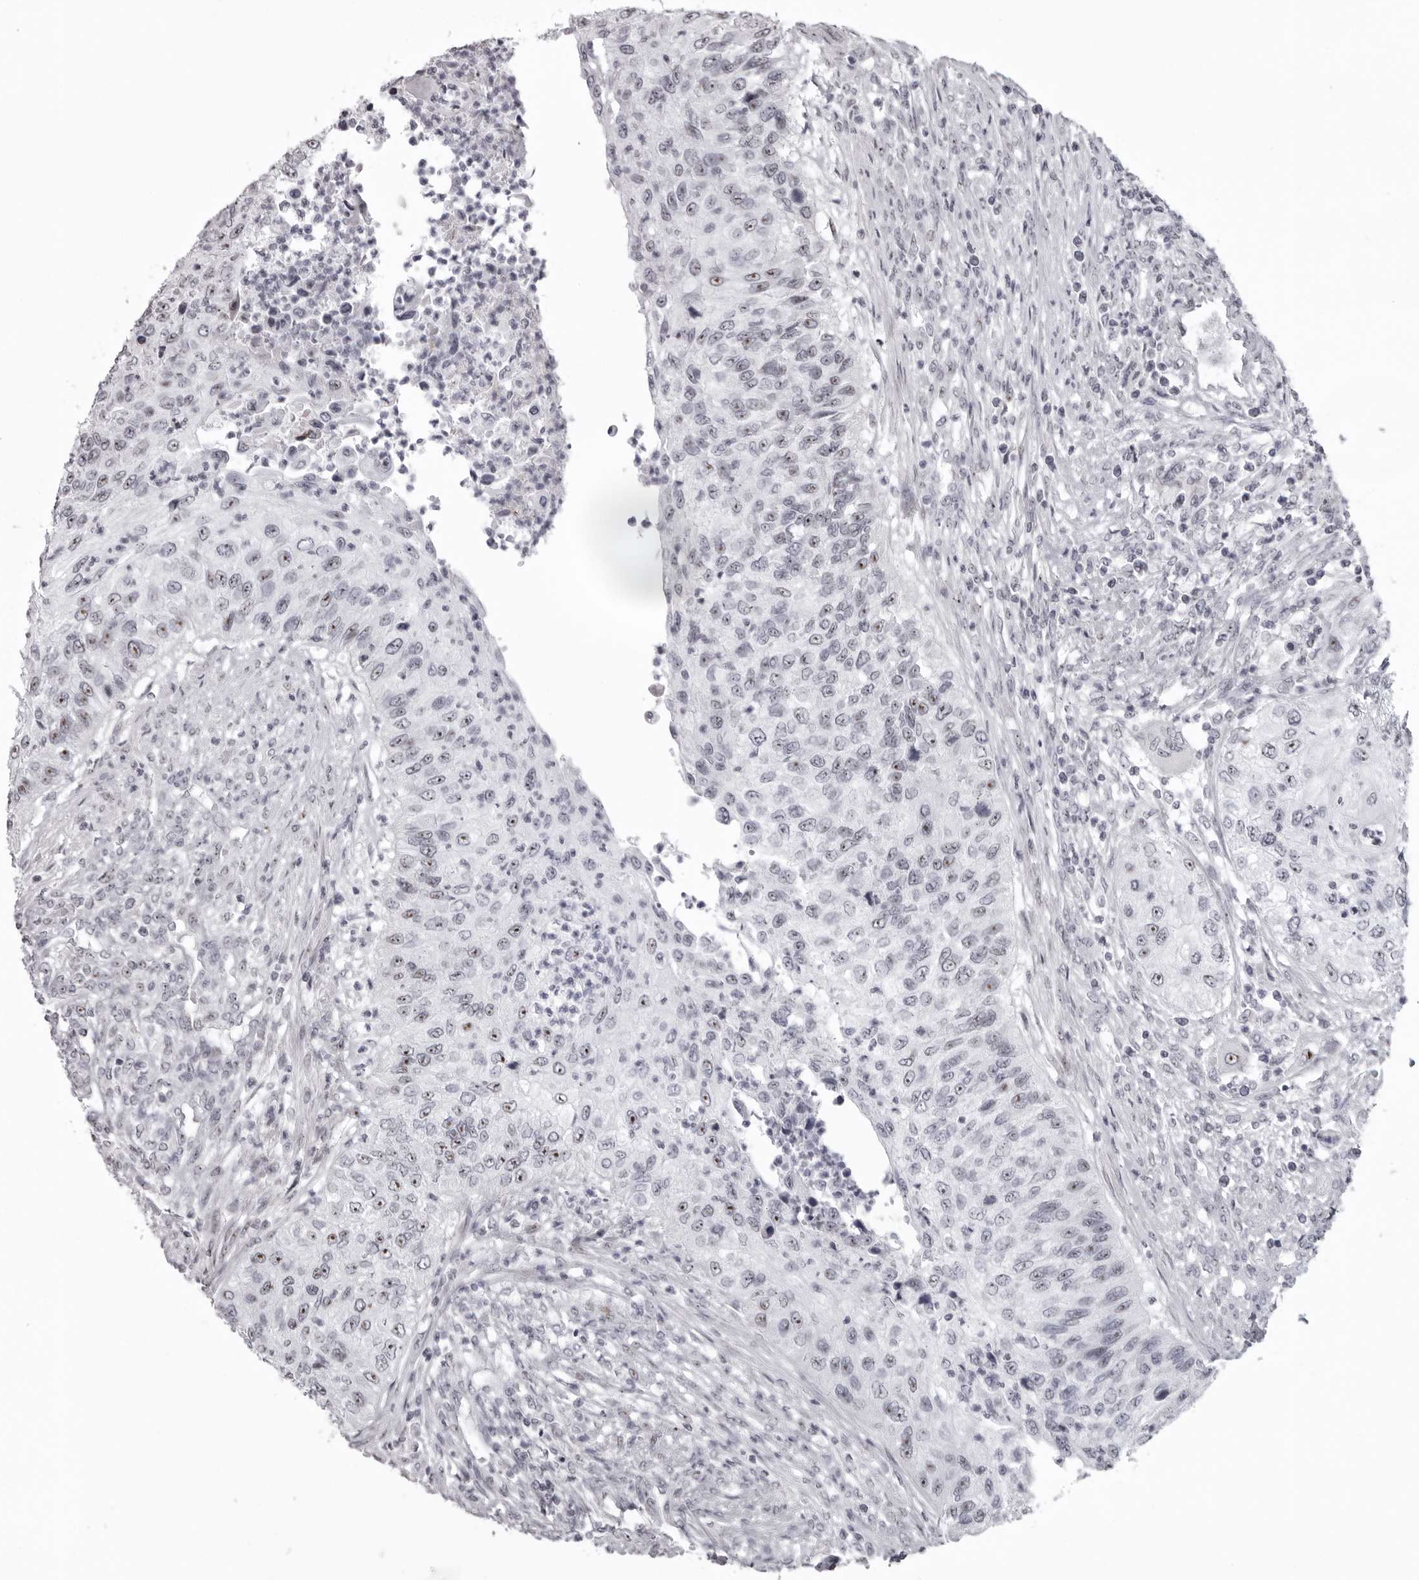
{"staining": {"intensity": "strong", "quantity": "25%-75%", "location": "nuclear"}, "tissue": "urothelial cancer", "cell_type": "Tumor cells", "image_type": "cancer", "snomed": [{"axis": "morphology", "description": "Urothelial carcinoma, High grade"}, {"axis": "topography", "description": "Urinary bladder"}], "caption": "Protein expression analysis of human urothelial cancer reveals strong nuclear expression in about 25%-75% of tumor cells. The protein of interest is shown in brown color, while the nuclei are stained blue.", "gene": "HELZ", "patient": {"sex": "female", "age": 60}}